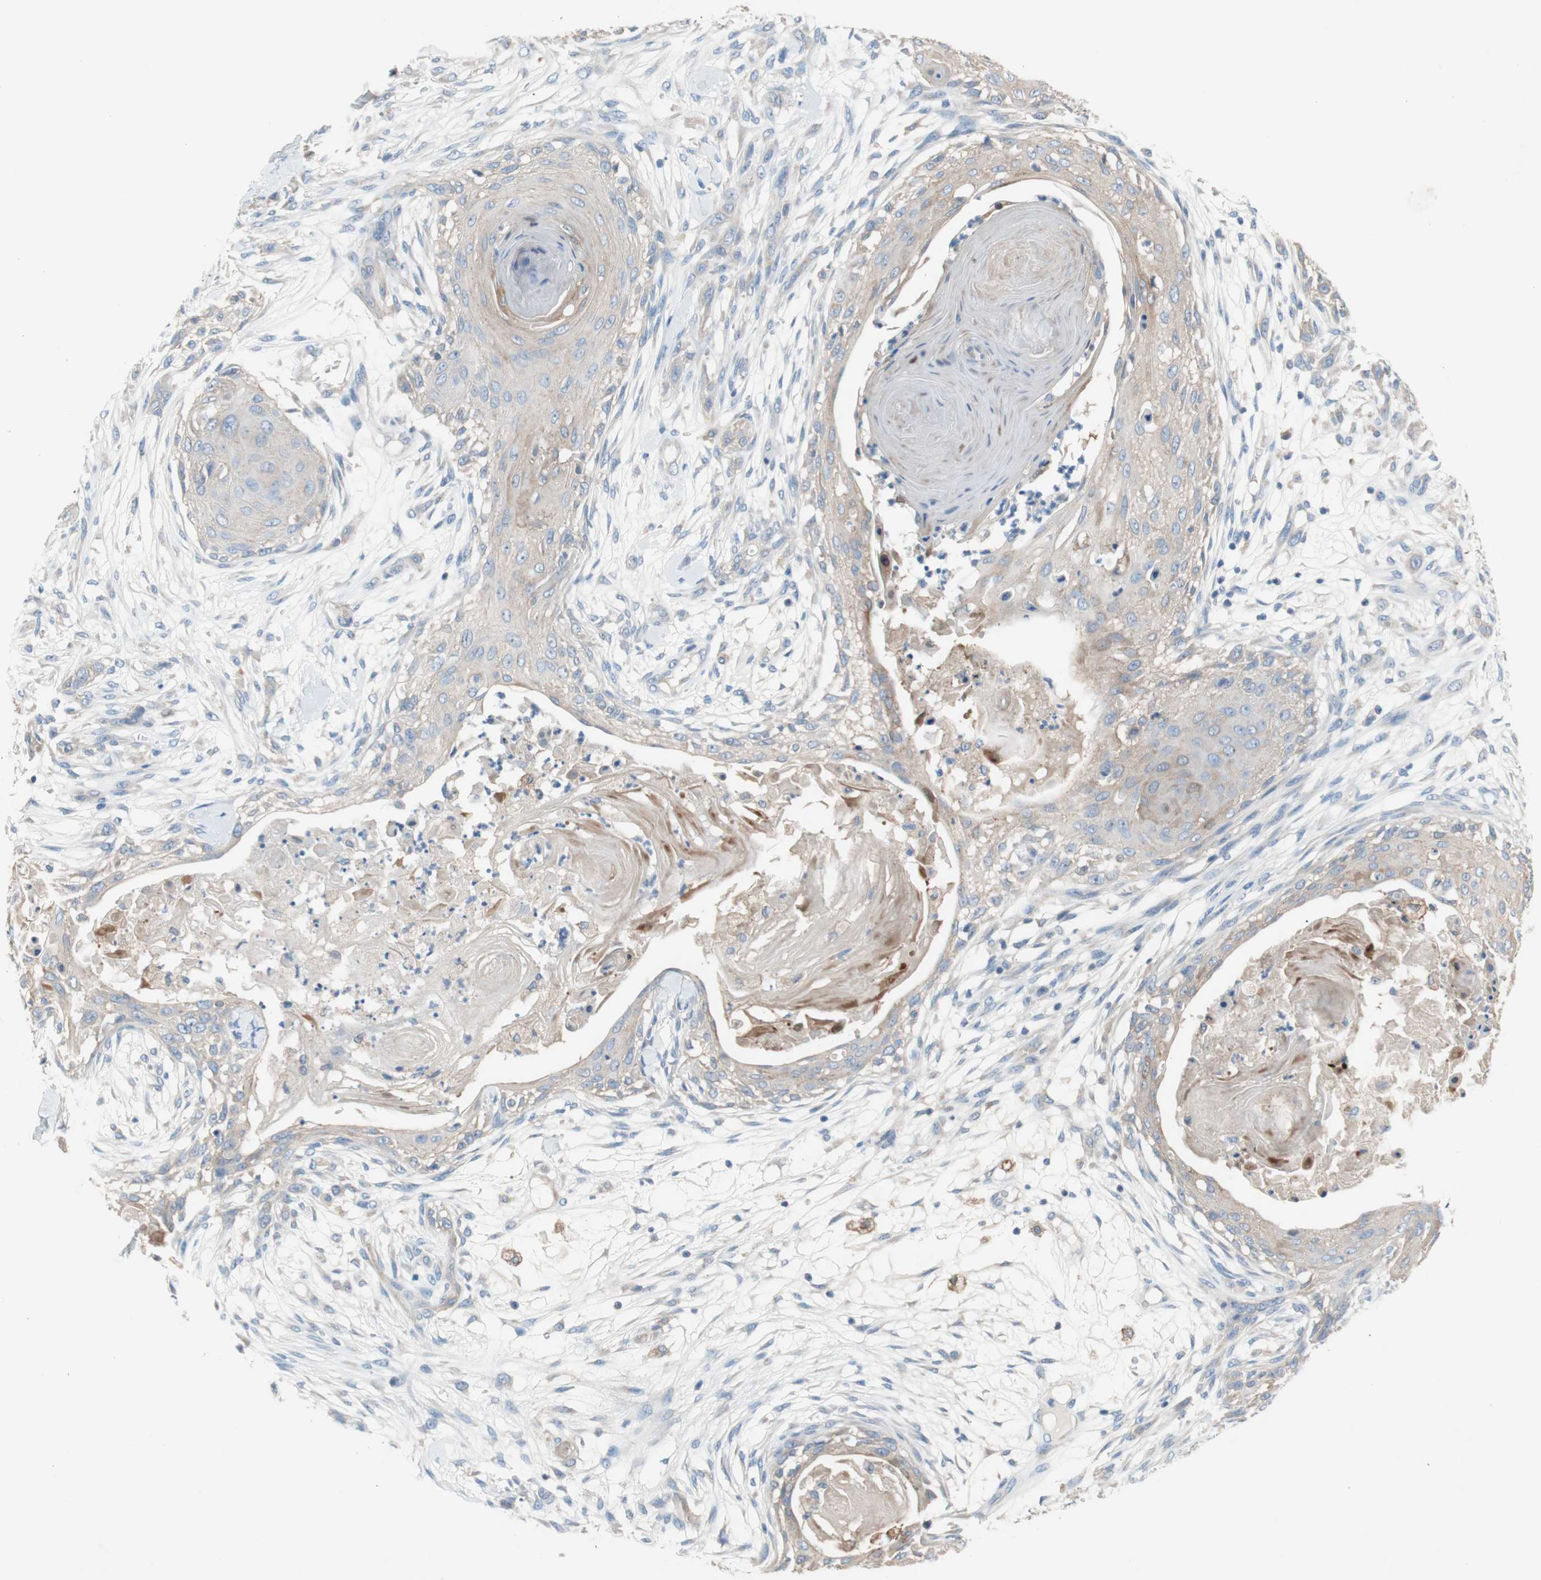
{"staining": {"intensity": "weak", "quantity": "<25%", "location": "cytoplasmic/membranous"}, "tissue": "skin cancer", "cell_type": "Tumor cells", "image_type": "cancer", "snomed": [{"axis": "morphology", "description": "Squamous cell carcinoma, NOS"}, {"axis": "topography", "description": "Skin"}], "caption": "Human skin cancer stained for a protein using IHC displays no expression in tumor cells.", "gene": "GLUL", "patient": {"sex": "female", "age": 59}}